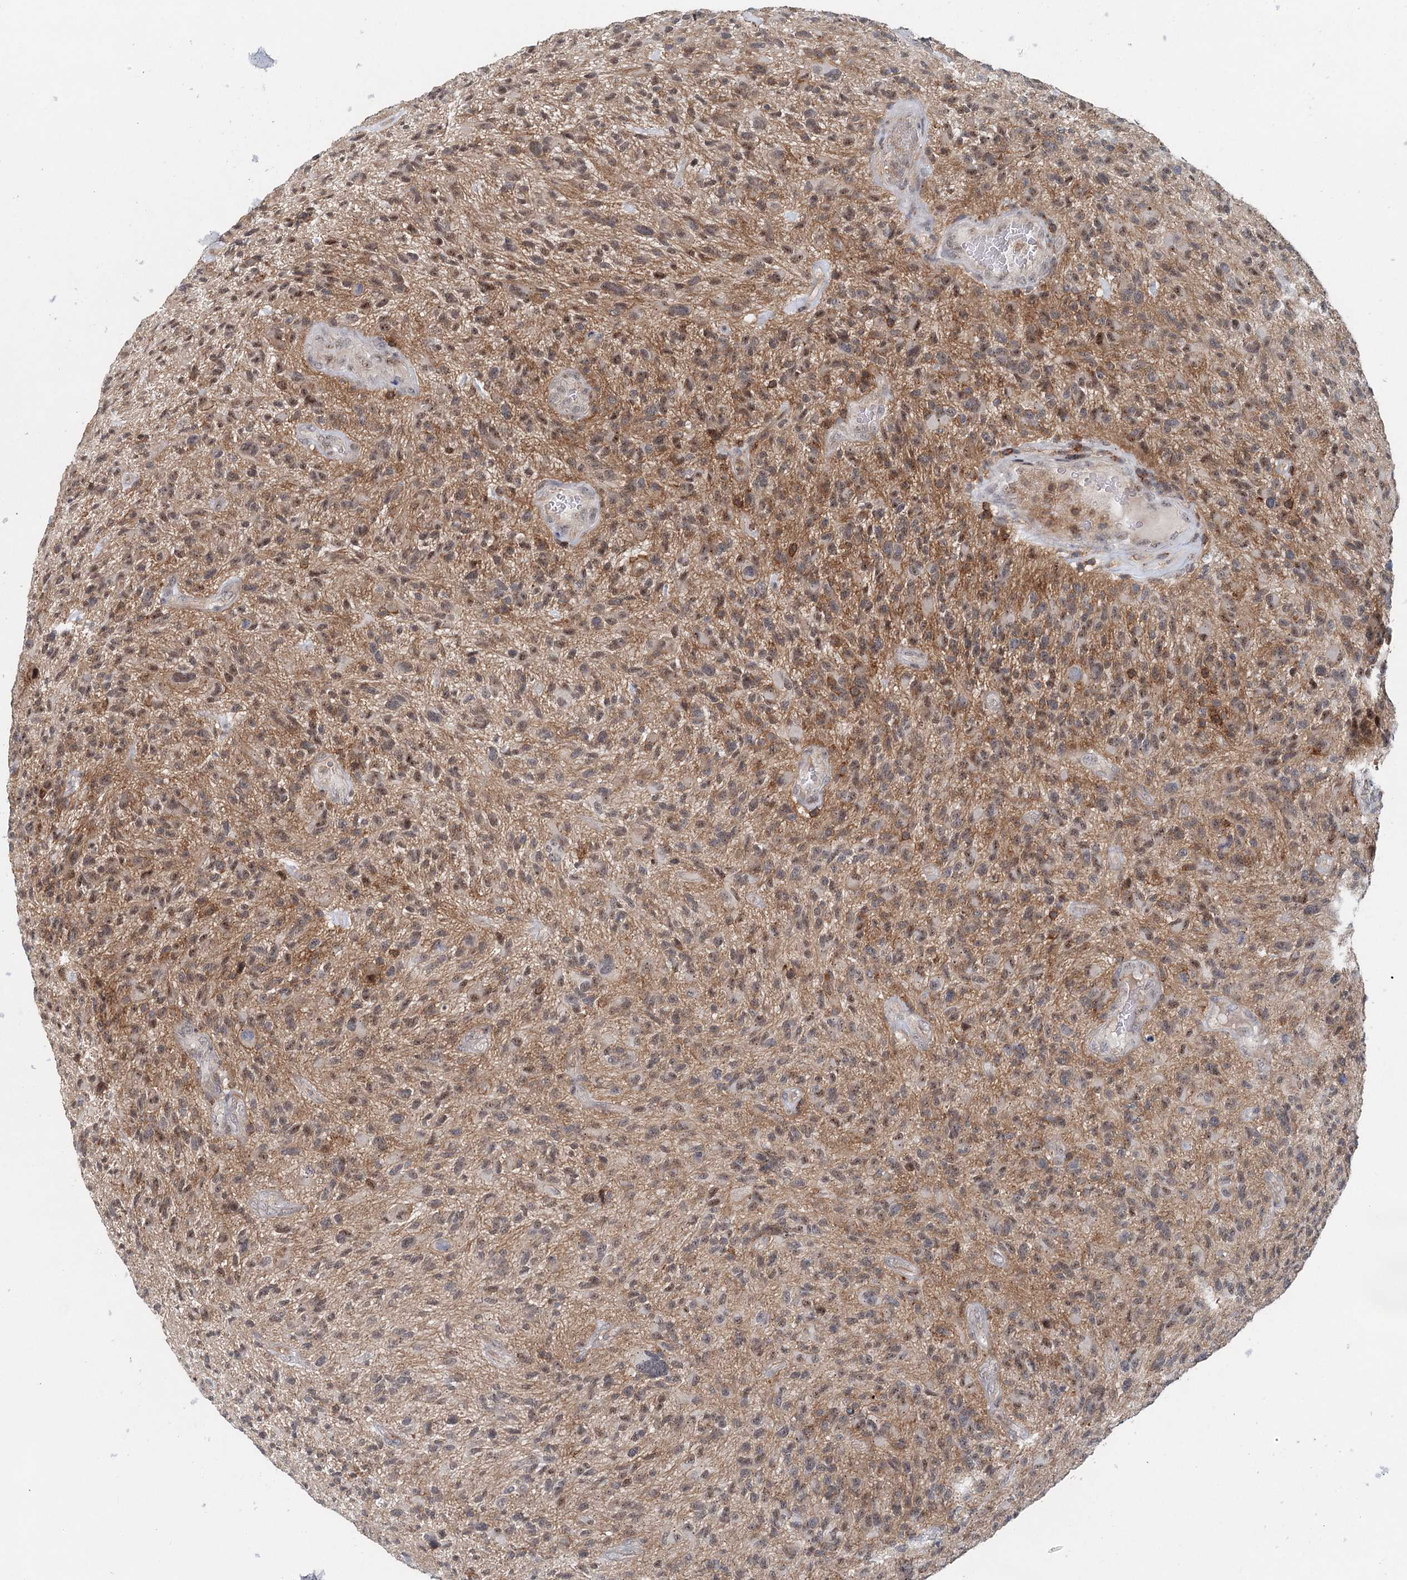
{"staining": {"intensity": "weak", "quantity": "25%-75%", "location": "cytoplasmic/membranous,nuclear"}, "tissue": "glioma", "cell_type": "Tumor cells", "image_type": "cancer", "snomed": [{"axis": "morphology", "description": "Glioma, malignant, High grade"}, {"axis": "topography", "description": "Brain"}], "caption": "DAB immunohistochemical staining of high-grade glioma (malignant) exhibits weak cytoplasmic/membranous and nuclear protein expression in about 25%-75% of tumor cells.", "gene": "CDC42SE2", "patient": {"sex": "male", "age": 47}}